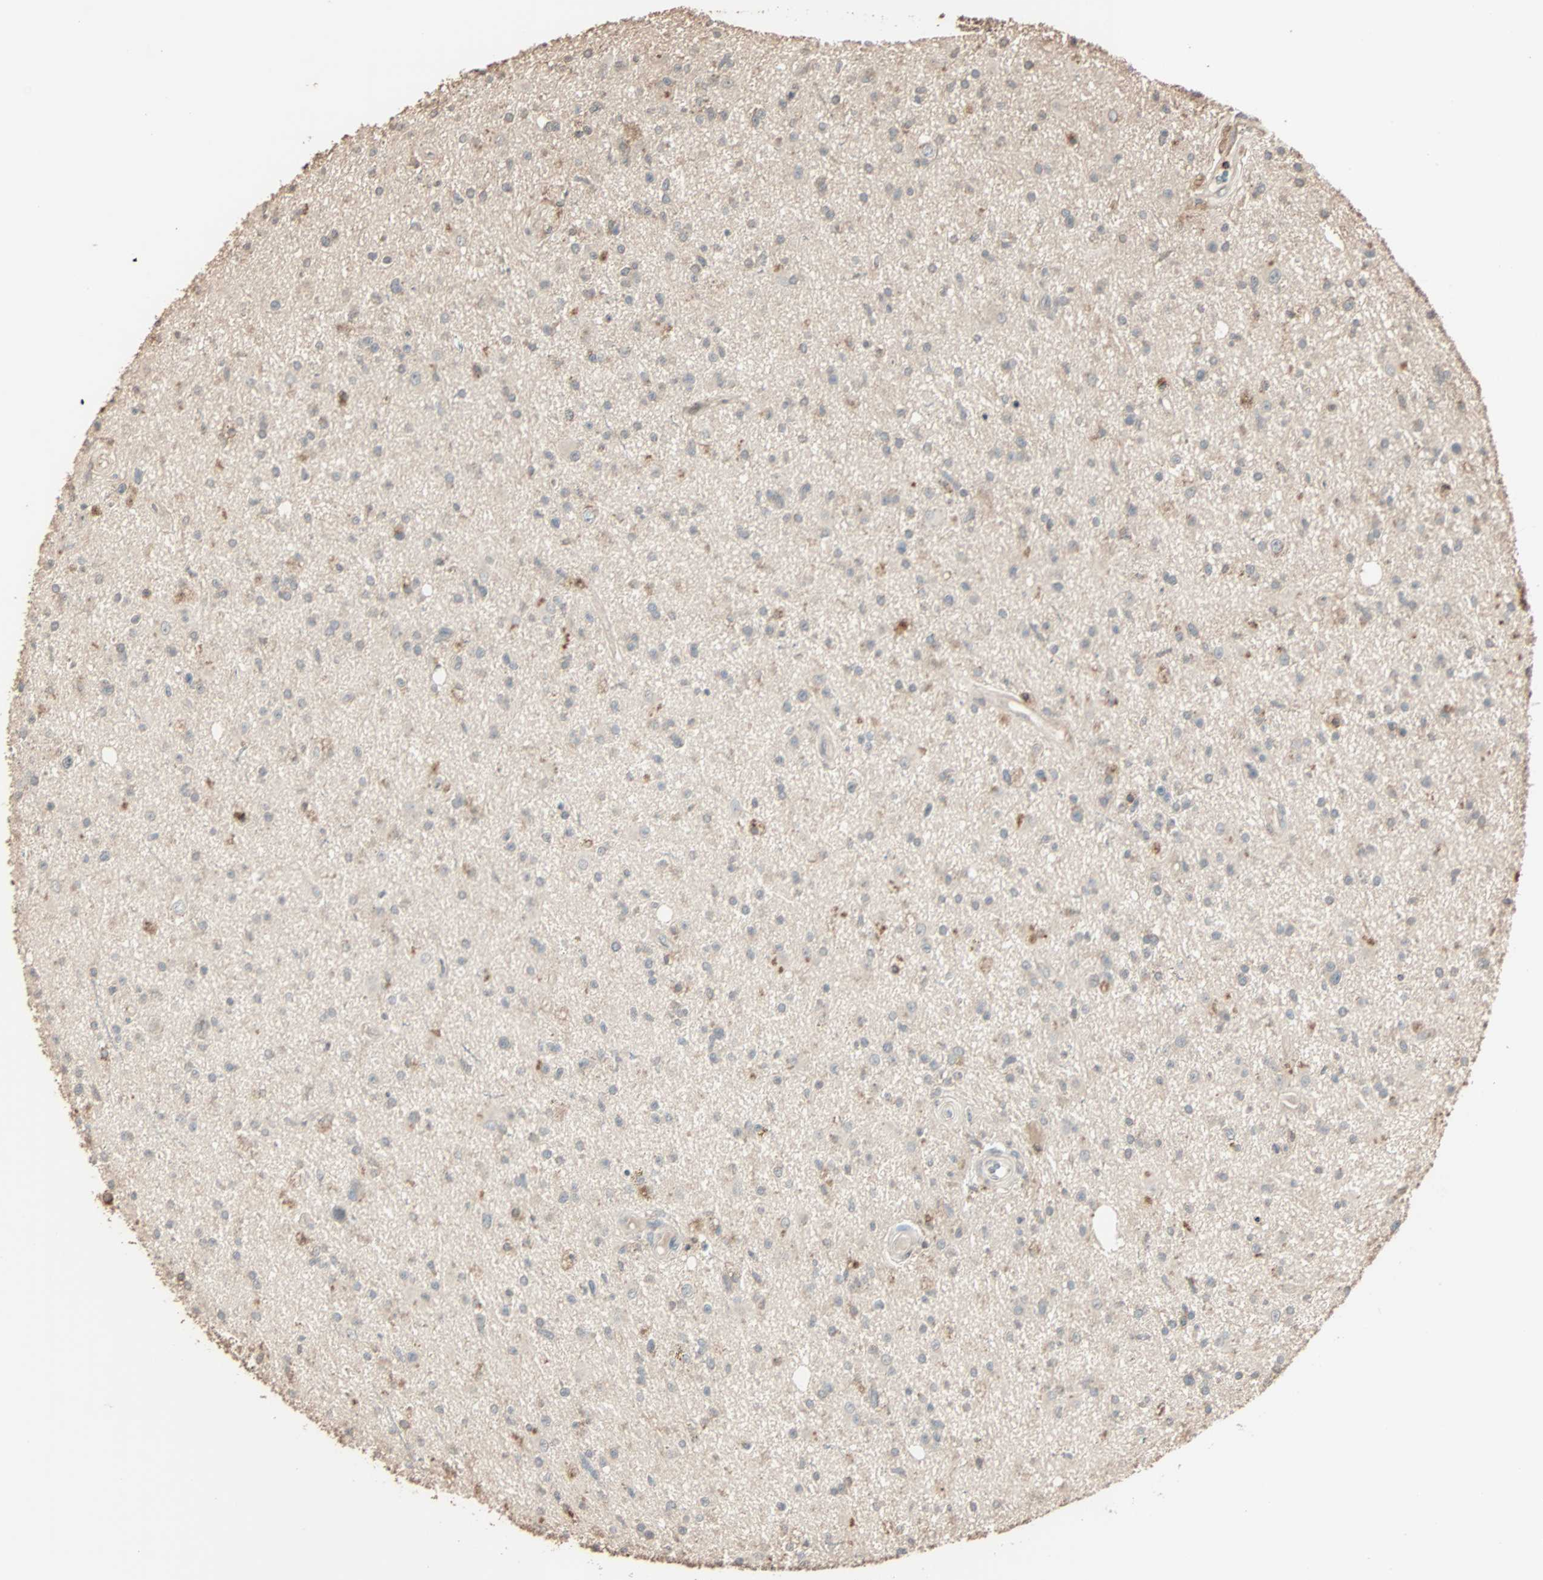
{"staining": {"intensity": "moderate", "quantity": "<25%", "location": "cytoplasmic/membranous"}, "tissue": "glioma", "cell_type": "Tumor cells", "image_type": "cancer", "snomed": [{"axis": "morphology", "description": "Glioma, malignant, High grade"}, {"axis": "topography", "description": "Brain"}], "caption": "Glioma stained with DAB IHC demonstrates low levels of moderate cytoplasmic/membranous expression in approximately <25% of tumor cells.", "gene": "CALCRL", "patient": {"sex": "male", "age": 33}}